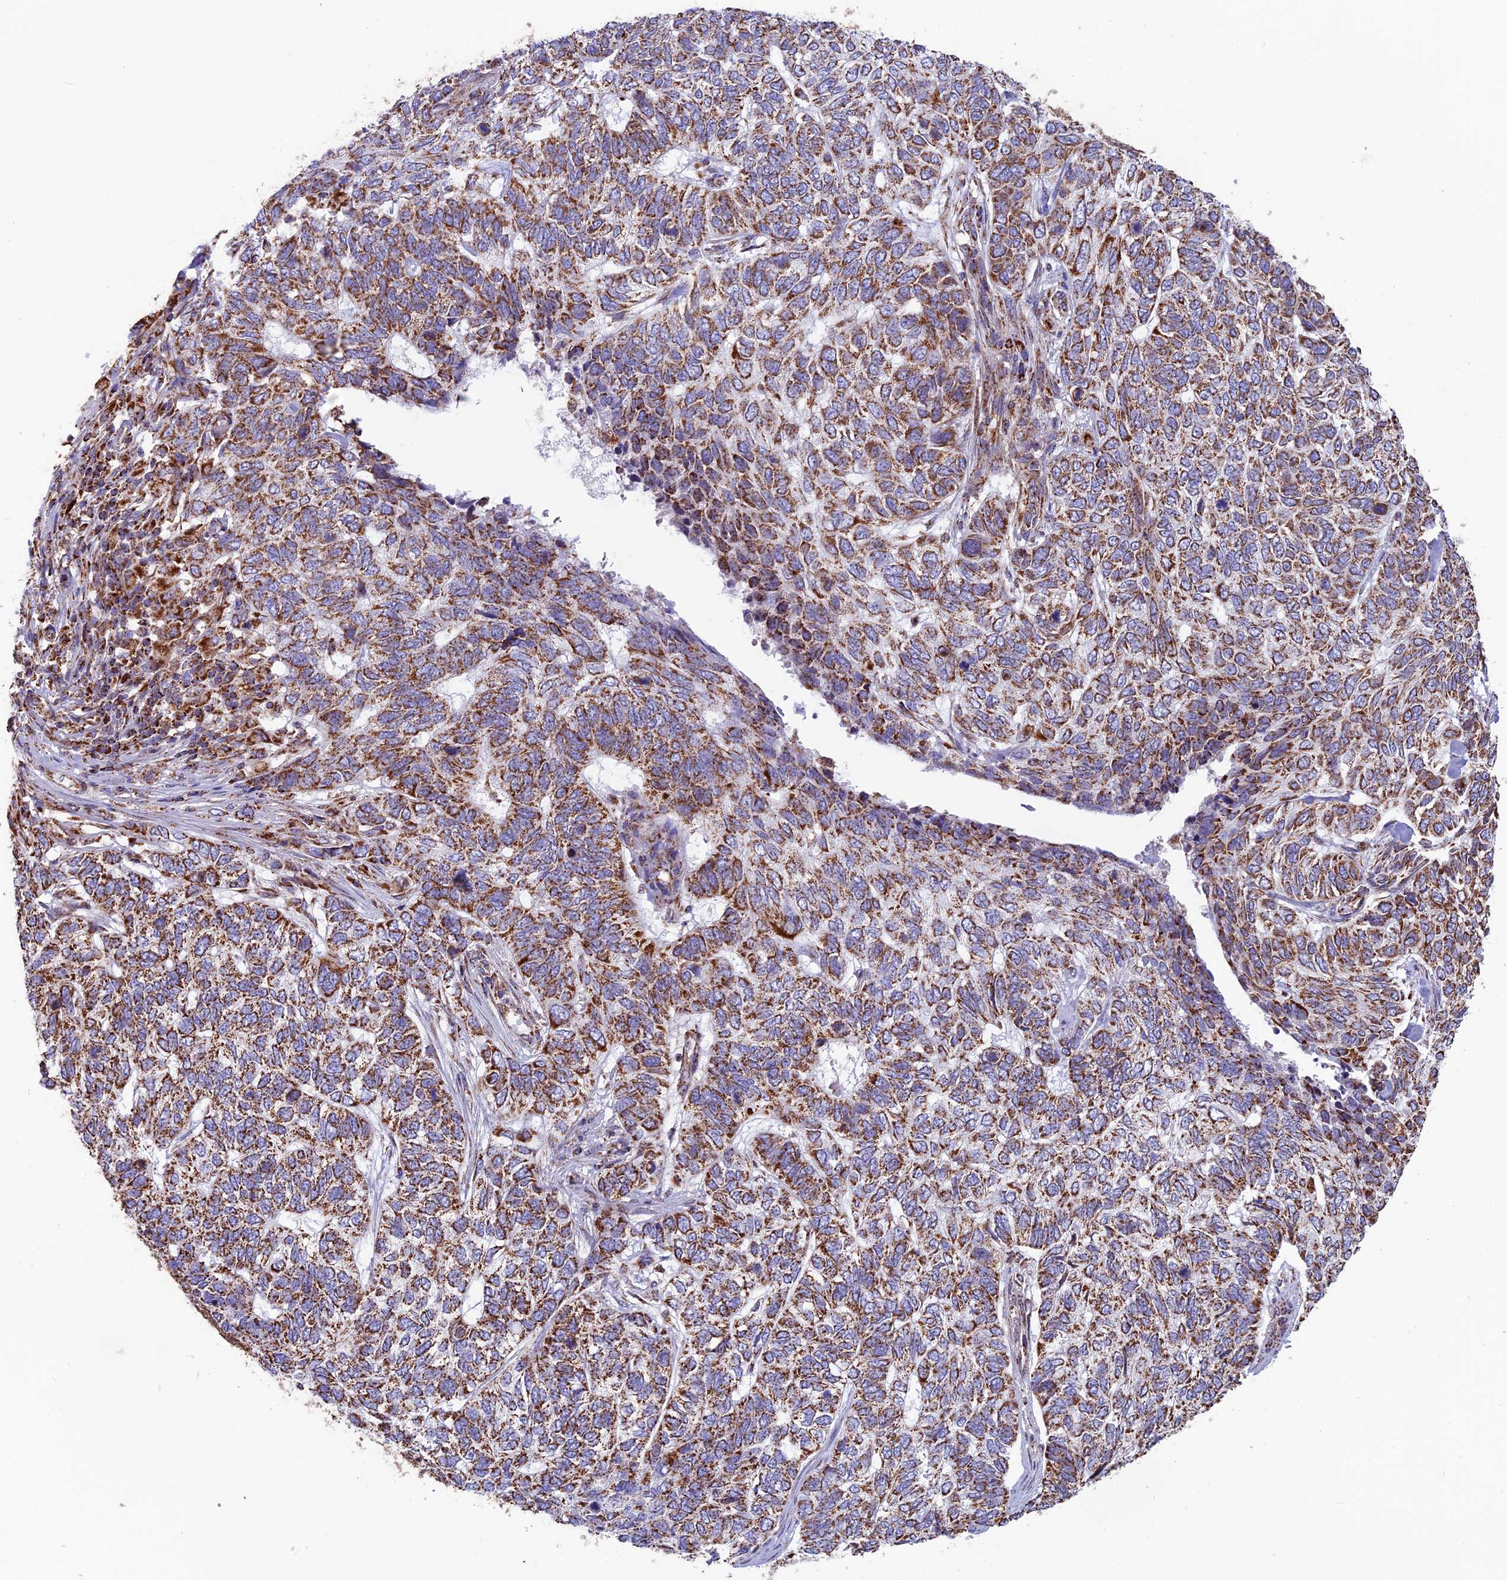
{"staining": {"intensity": "strong", "quantity": "25%-75%", "location": "cytoplasmic/membranous"}, "tissue": "skin cancer", "cell_type": "Tumor cells", "image_type": "cancer", "snomed": [{"axis": "morphology", "description": "Basal cell carcinoma"}, {"axis": "topography", "description": "Skin"}], "caption": "Strong cytoplasmic/membranous expression for a protein is seen in about 25%-75% of tumor cells of skin cancer (basal cell carcinoma) using immunohistochemistry.", "gene": "CS", "patient": {"sex": "female", "age": 65}}